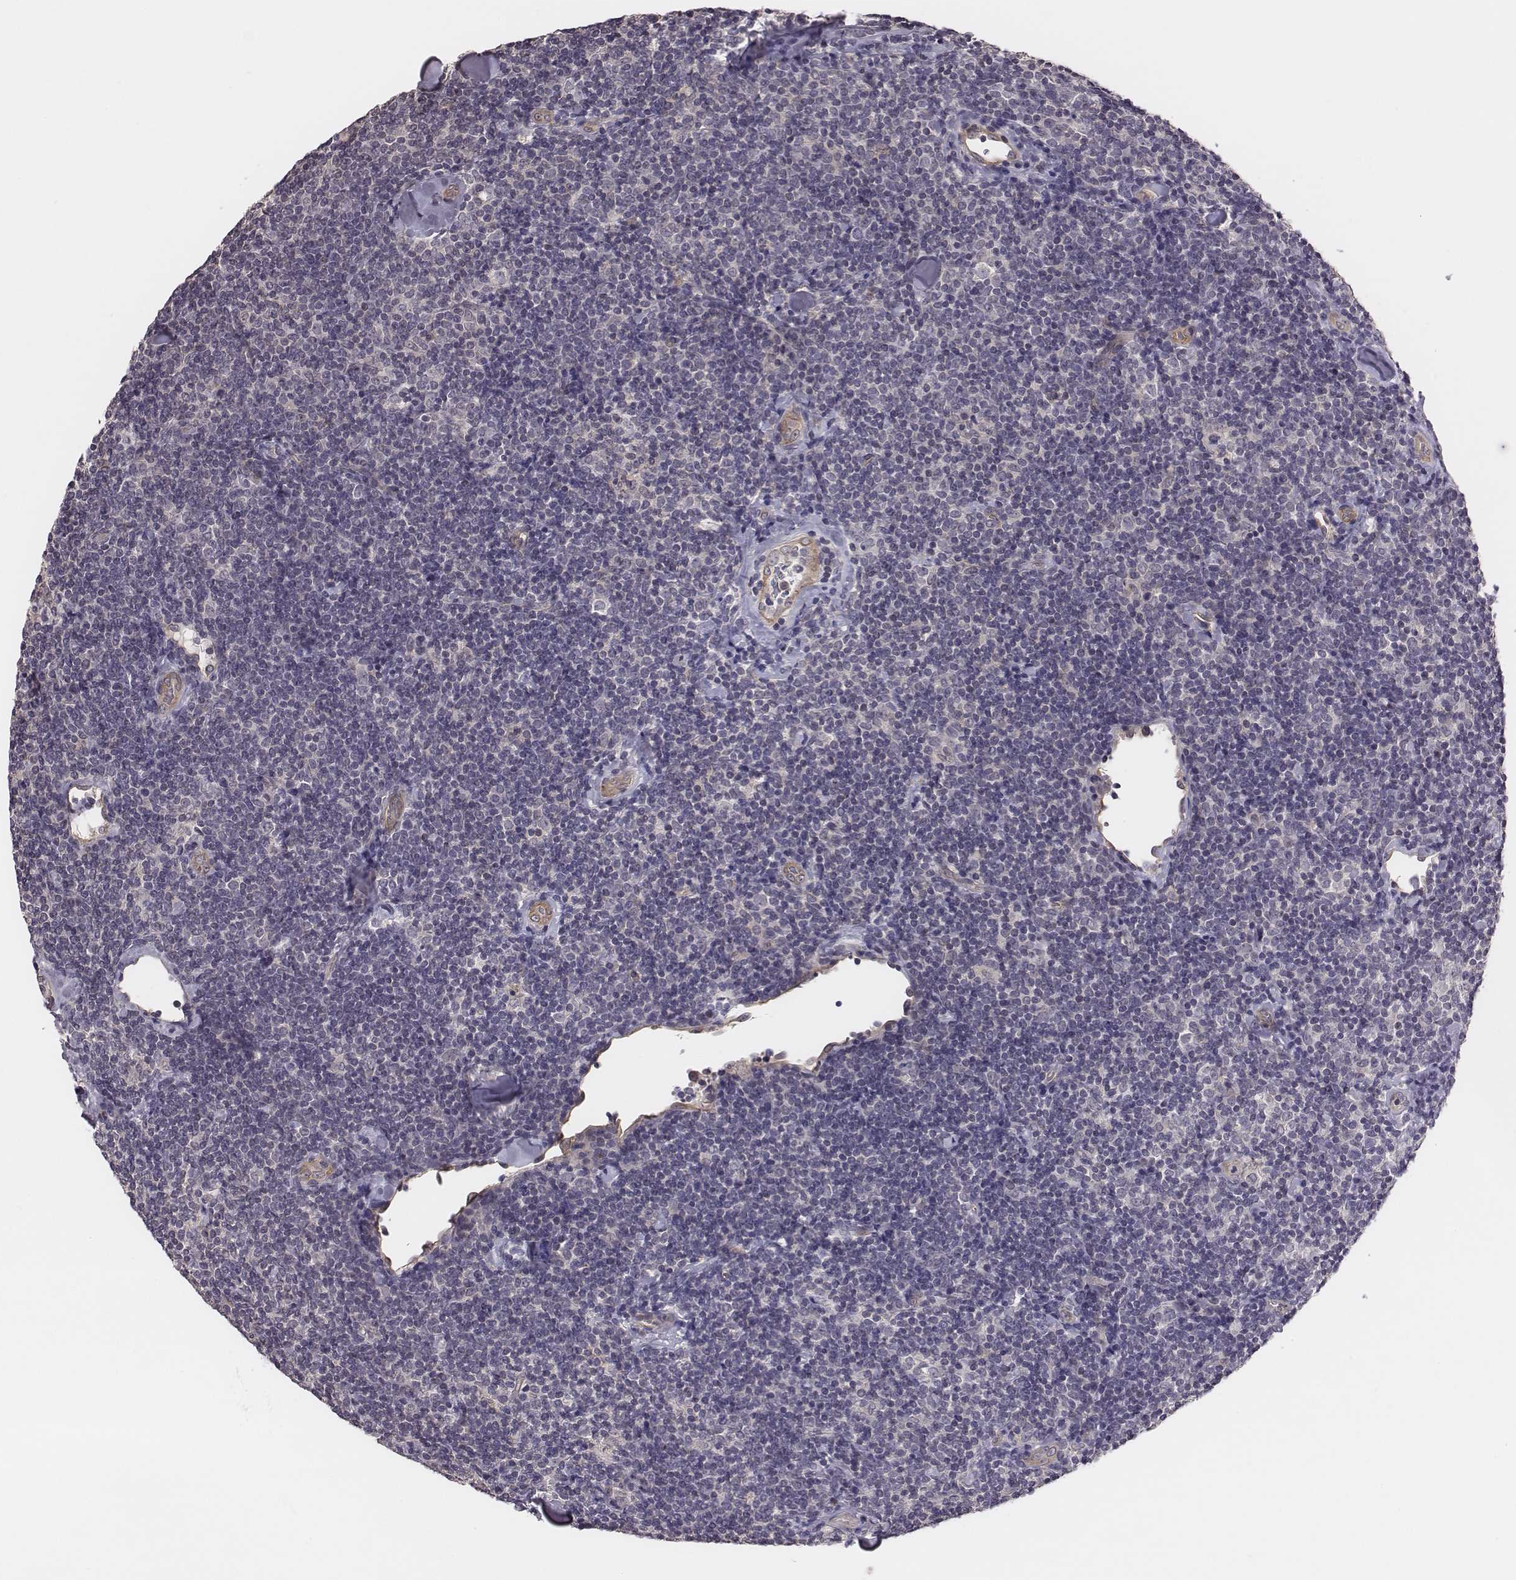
{"staining": {"intensity": "negative", "quantity": "none", "location": "none"}, "tissue": "lymphoma", "cell_type": "Tumor cells", "image_type": "cancer", "snomed": [{"axis": "morphology", "description": "Malignant lymphoma, non-Hodgkin's type, Low grade"}, {"axis": "topography", "description": "Lymph node"}], "caption": "Immunohistochemistry of low-grade malignant lymphoma, non-Hodgkin's type exhibits no staining in tumor cells. Nuclei are stained in blue.", "gene": "SCARF1", "patient": {"sex": "female", "age": 56}}